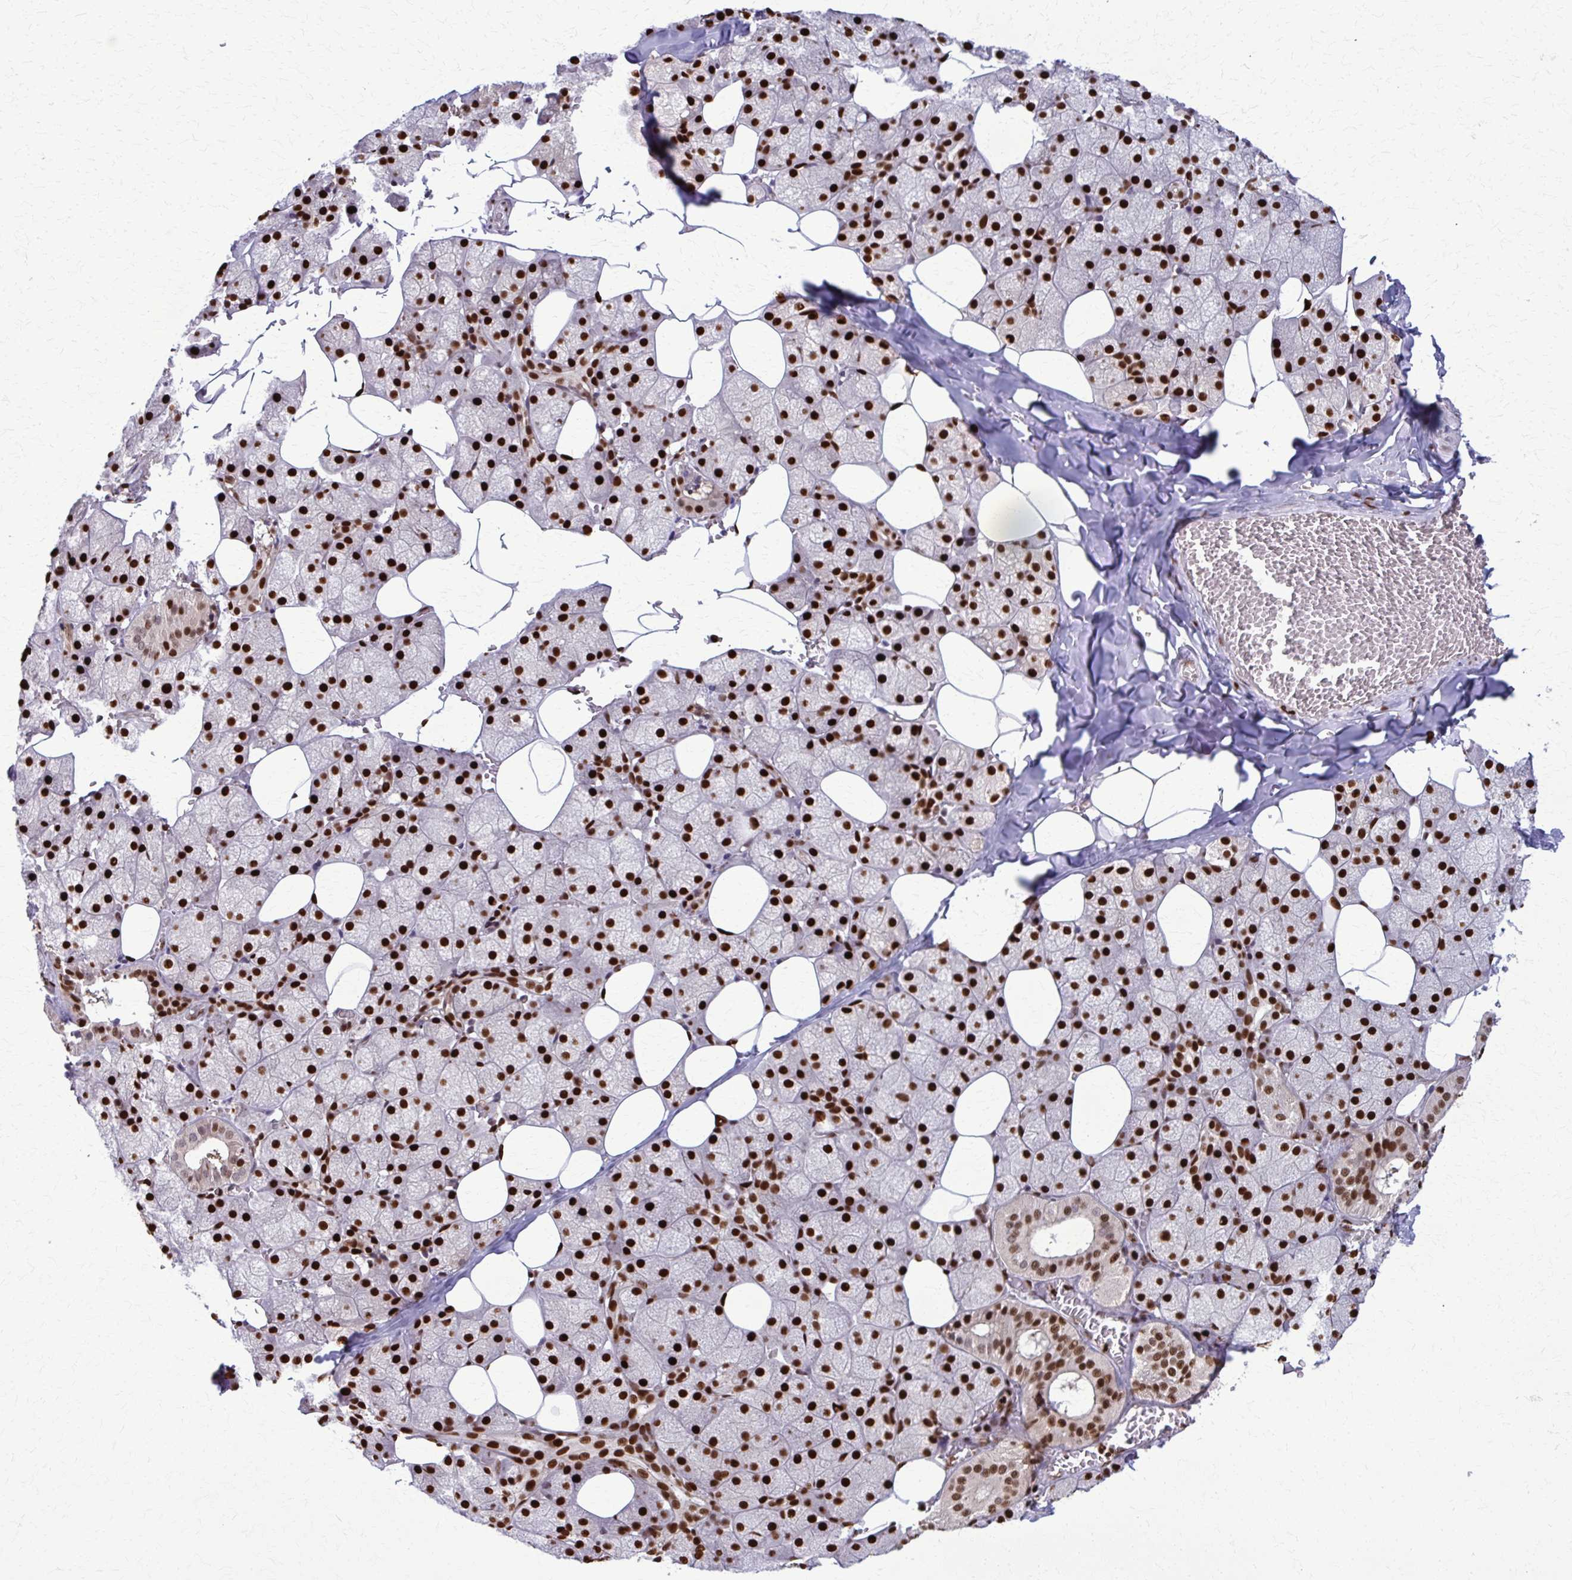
{"staining": {"intensity": "strong", "quantity": ">75%", "location": "nuclear"}, "tissue": "salivary gland", "cell_type": "Glandular cells", "image_type": "normal", "snomed": [{"axis": "morphology", "description": "Normal tissue, NOS"}, {"axis": "topography", "description": "Salivary gland"}, {"axis": "topography", "description": "Peripheral nerve tissue"}], "caption": "This is an image of IHC staining of normal salivary gland, which shows strong staining in the nuclear of glandular cells.", "gene": "ZNF559", "patient": {"sex": "male", "age": 38}}